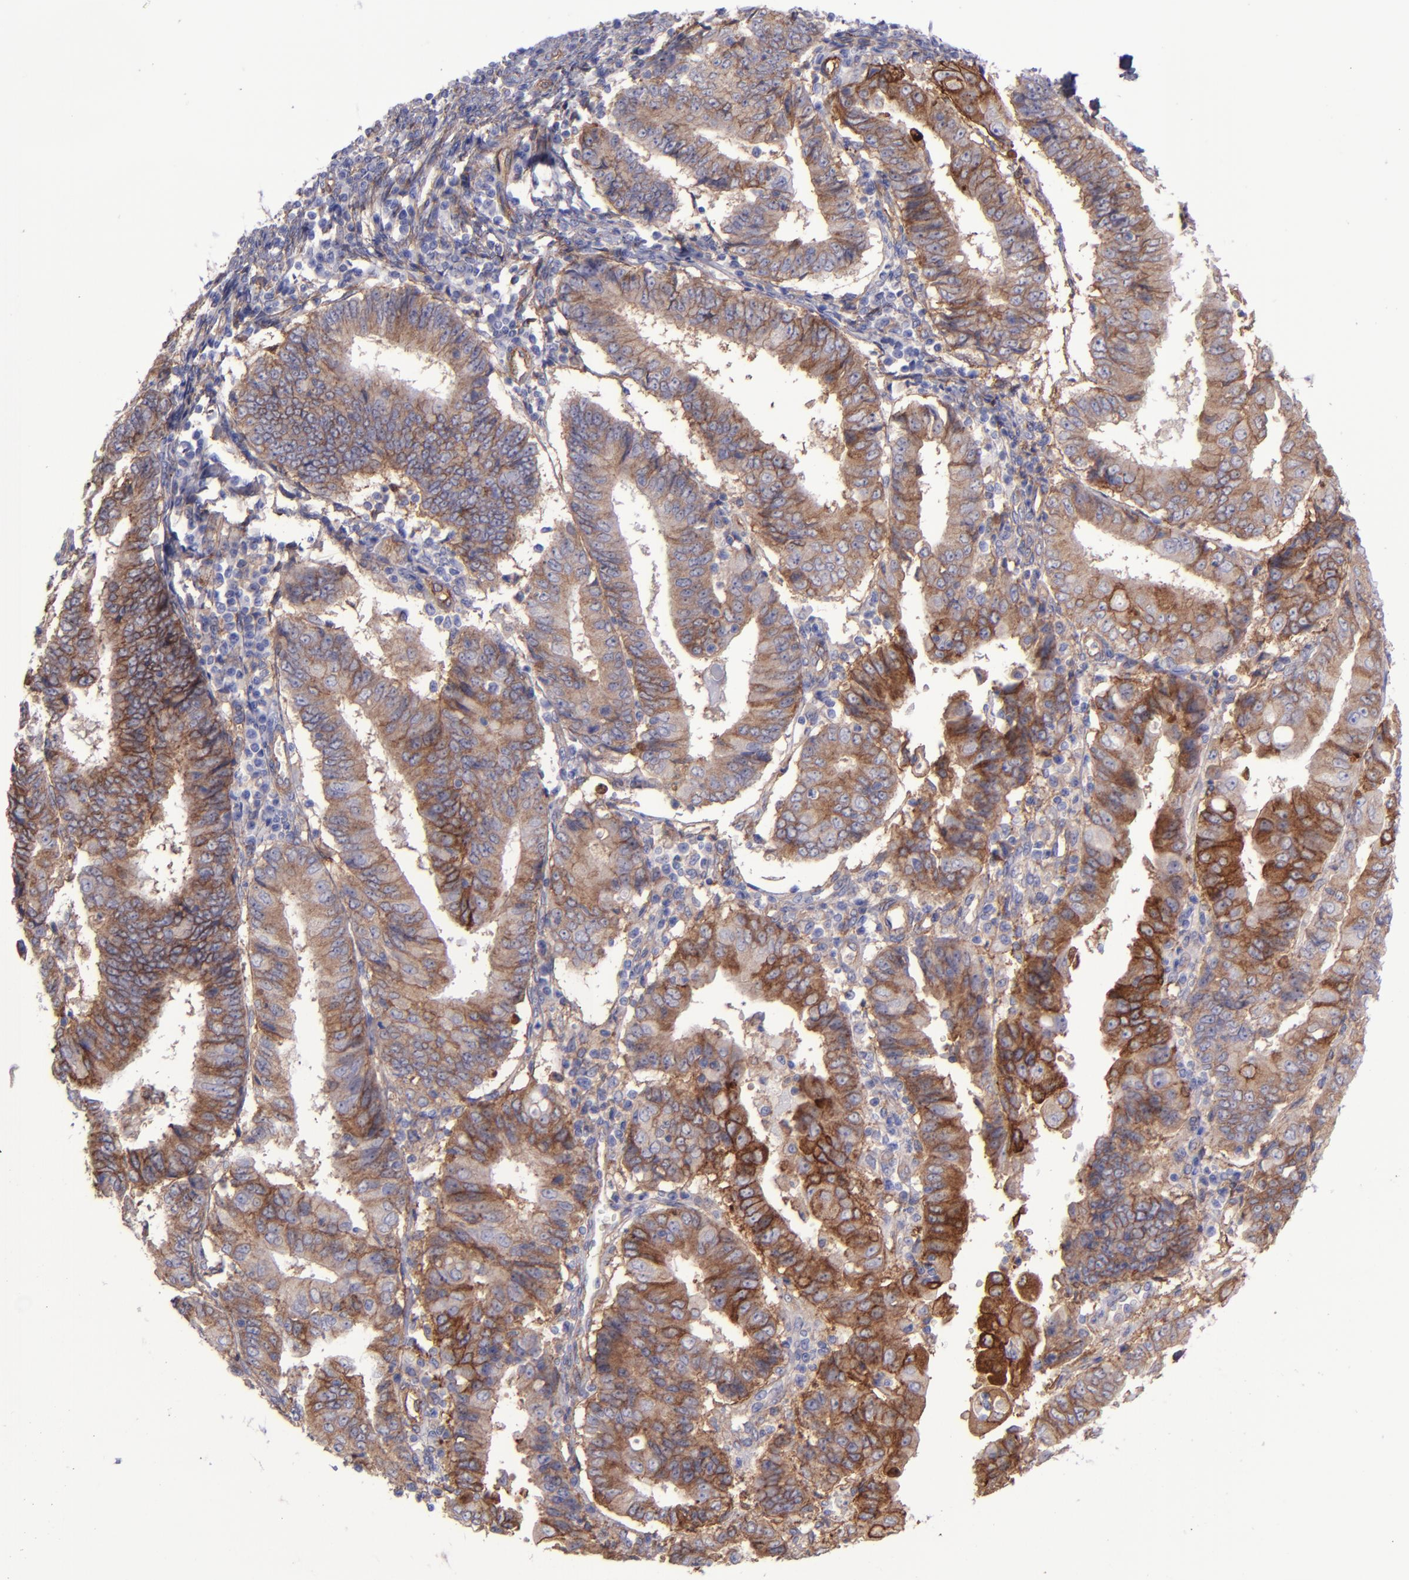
{"staining": {"intensity": "moderate", "quantity": "25%-75%", "location": "cytoplasmic/membranous"}, "tissue": "endometrial cancer", "cell_type": "Tumor cells", "image_type": "cancer", "snomed": [{"axis": "morphology", "description": "Adenocarcinoma, NOS"}, {"axis": "topography", "description": "Endometrium"}], "caption": "Adenocarcinoma (endometrial) stained with a protein marker displays moderate staining in tumor cells.", "gene": "ITGAV", "patient": {"sex": "female", "age": 75}}